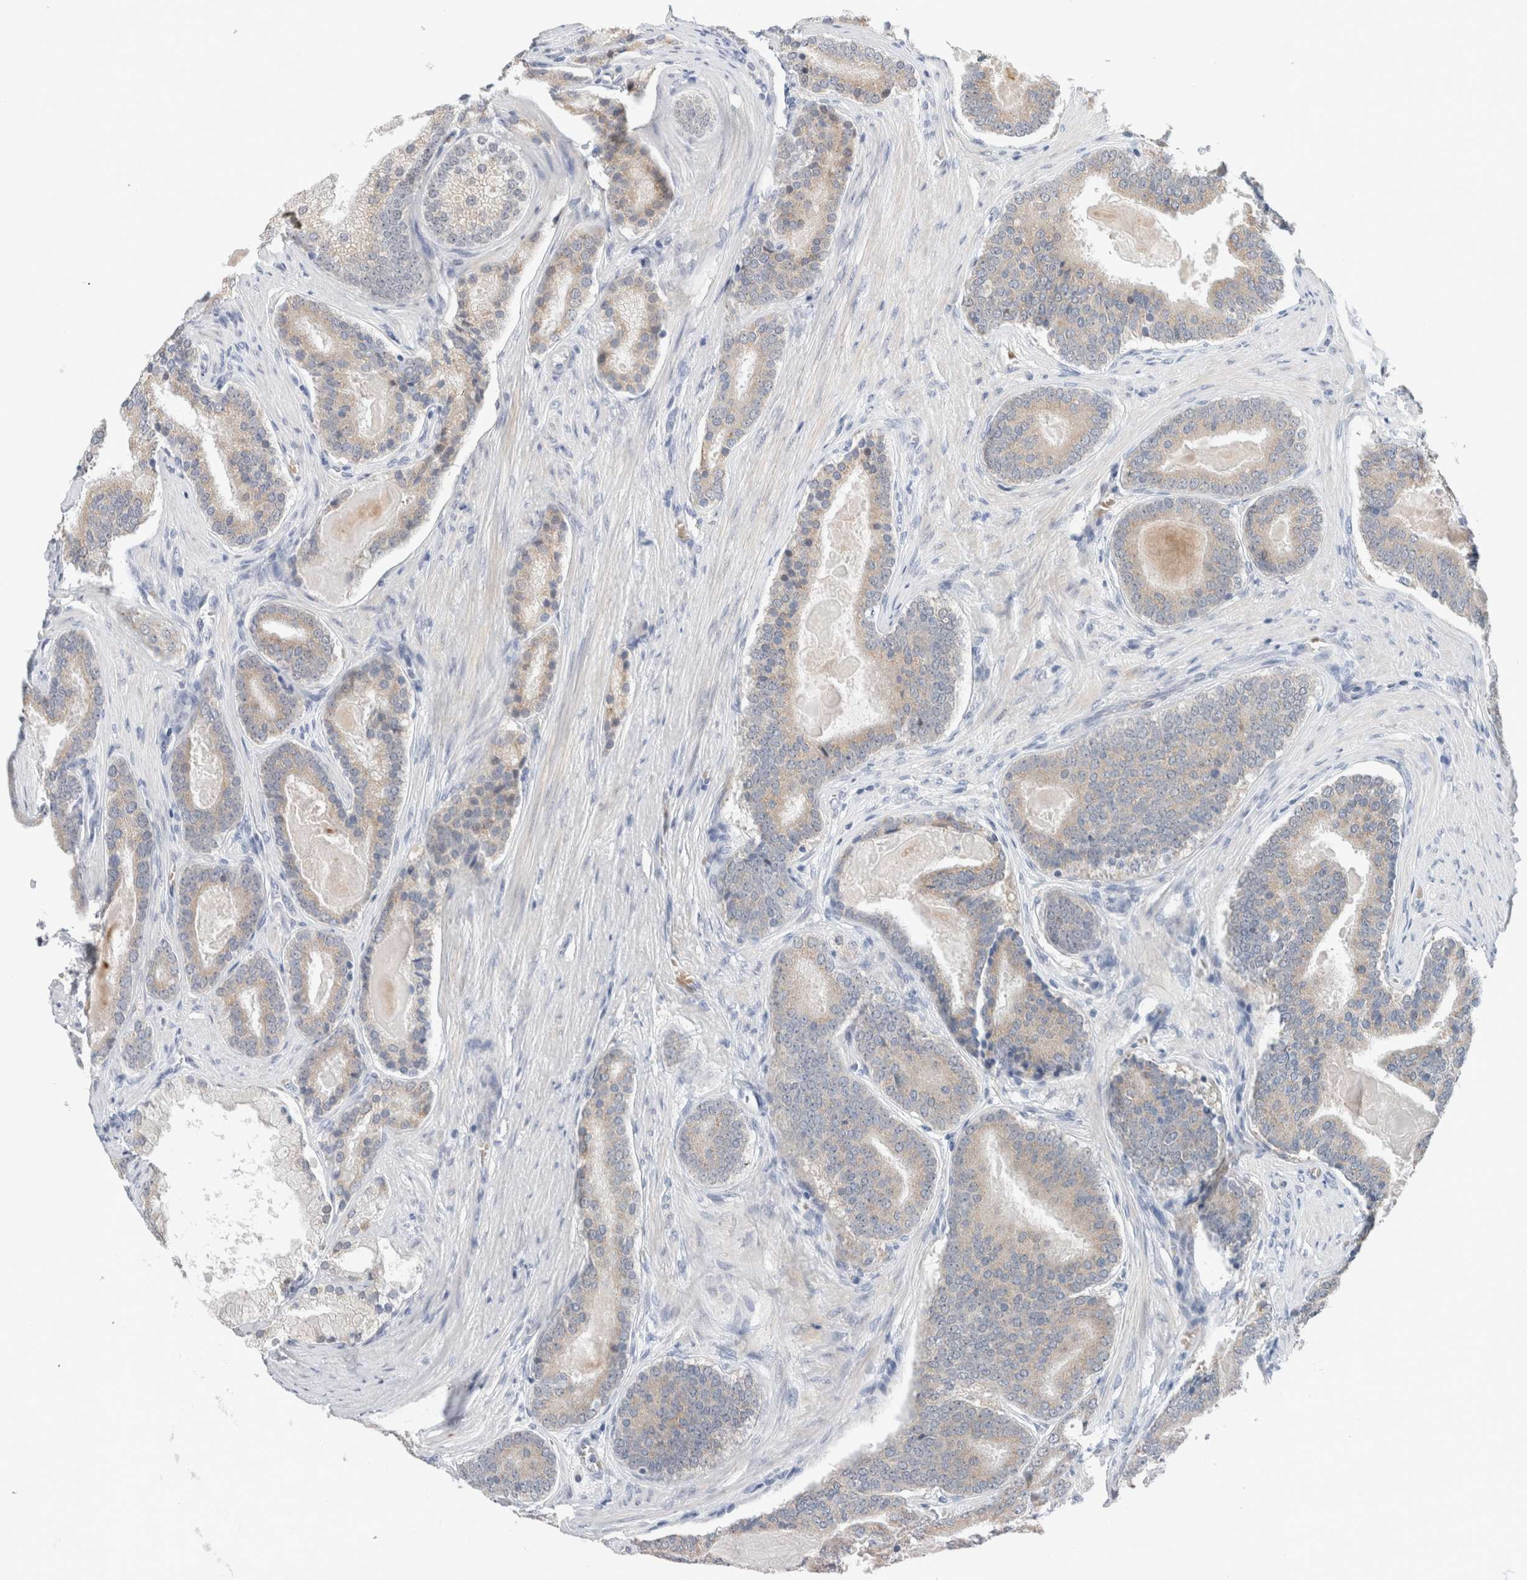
{"staining": {"intensity": "weak", "quantity": "25%-75%", "location": "cytoplasmic/membranous"}, "tissue": "prostate cancer", "cell_type": "Tumor cells", "image_type": "cancer", "snomed": [{"axis": "morphology", "description": "Adenocarcinoma, High grade"}, {"axis": "topography", "description": "Prostate"}], "caption": "Protein positivity by immunohistochemistry displays weak cytoplasmic/membranous expression in approximately 25%-75% of tumor cells in prostate cancer.", "gene": "CRAT", "patient": {"sex": "male", "age": 60}}